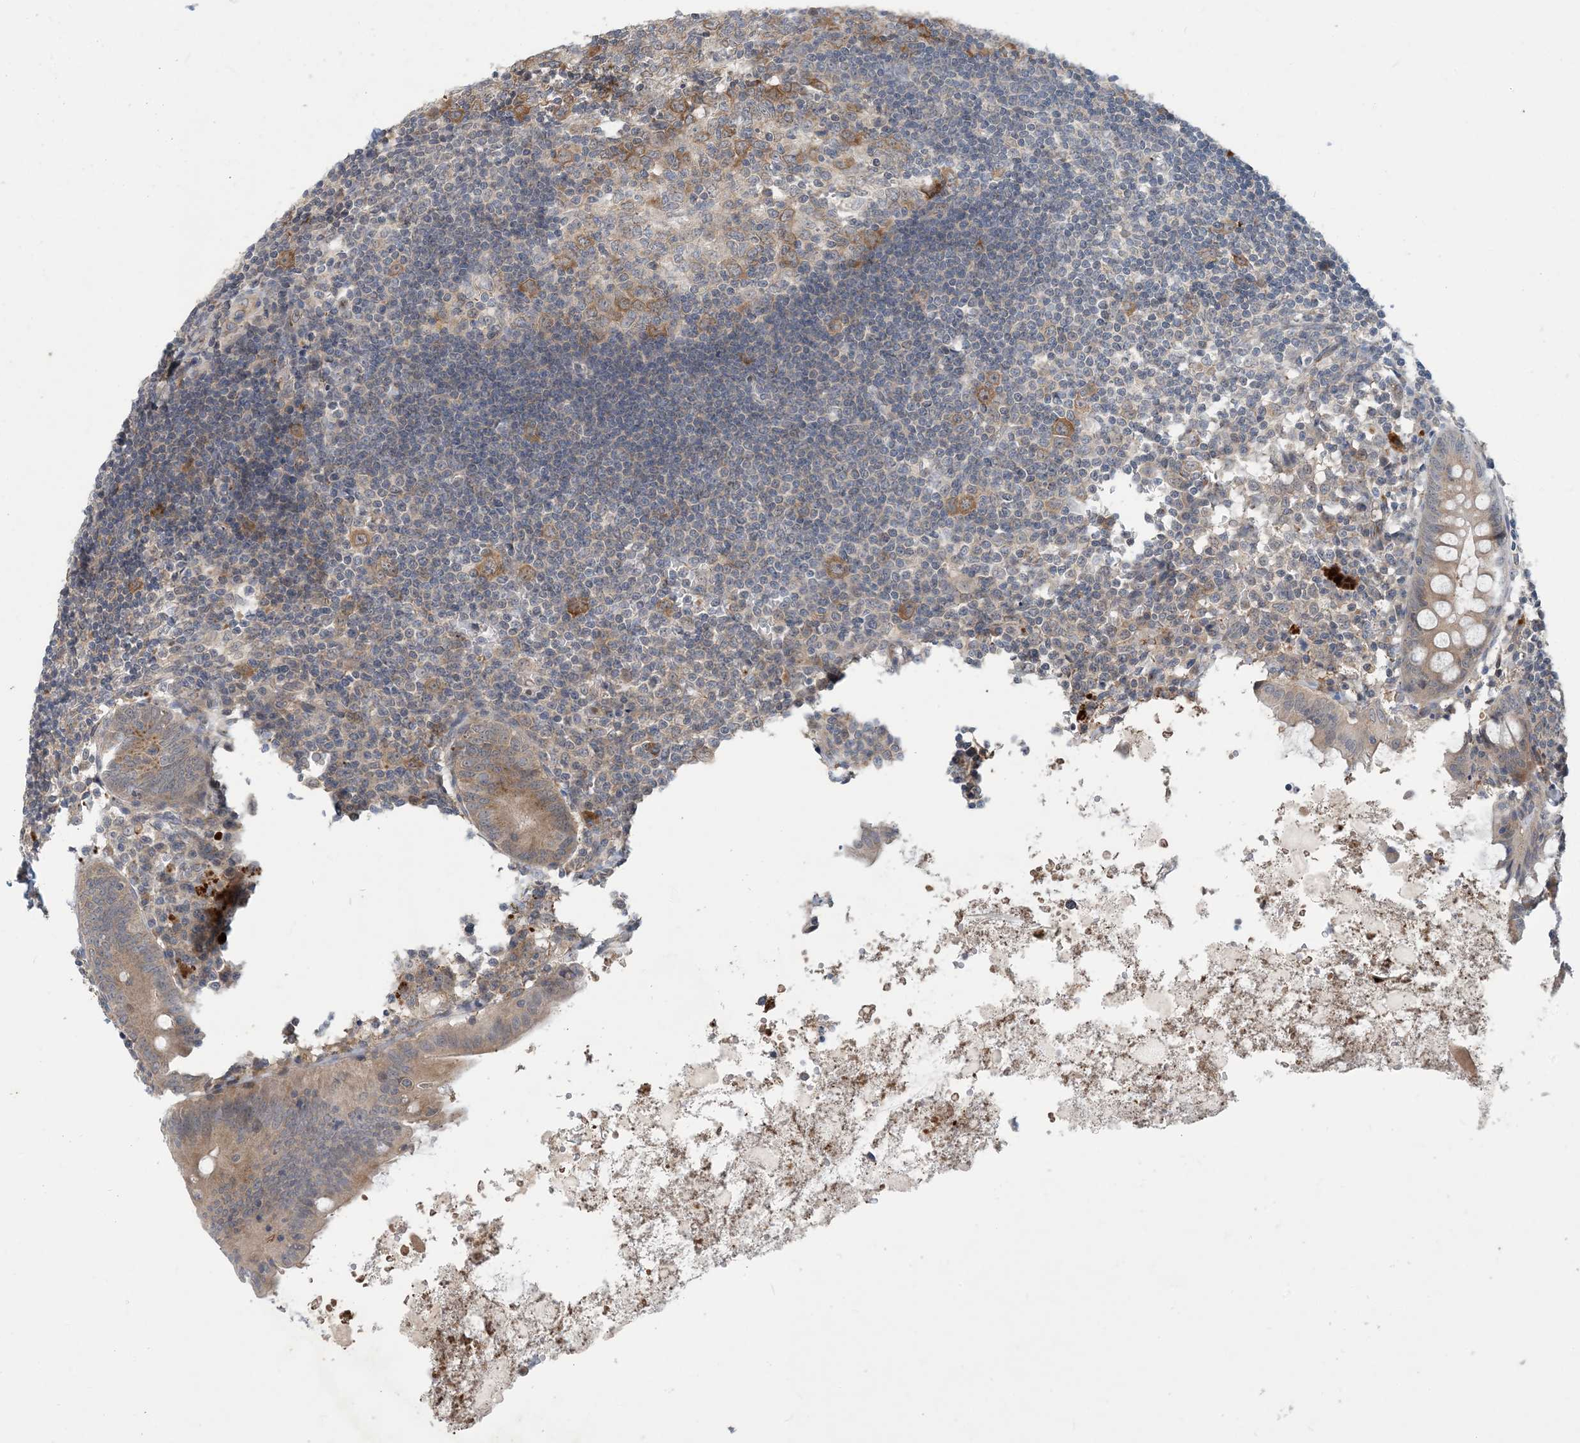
{"staining": {"intensity": "moderate", "quantity": "25%-75%", "location": "cytoplasmic/membranous"}, "tissue": "appendix", "cell_type": "Glandular cells", "image_type": "normal", "snomed": [{"axis": "morphology", "description": "Normal tissue, NOS"}, {"axis": "topography", "description": "Appendix"}], "caption": "Appendix stained with DAB IHC demonstrates medium levels of moderate cytoplasmic/membranous positivity in about 25%-75% of glandular cells. (IHC, brightfield microscopy, high magnification).", "gene": "TINAG", "patient": {"sex": "female", "age": 54}}